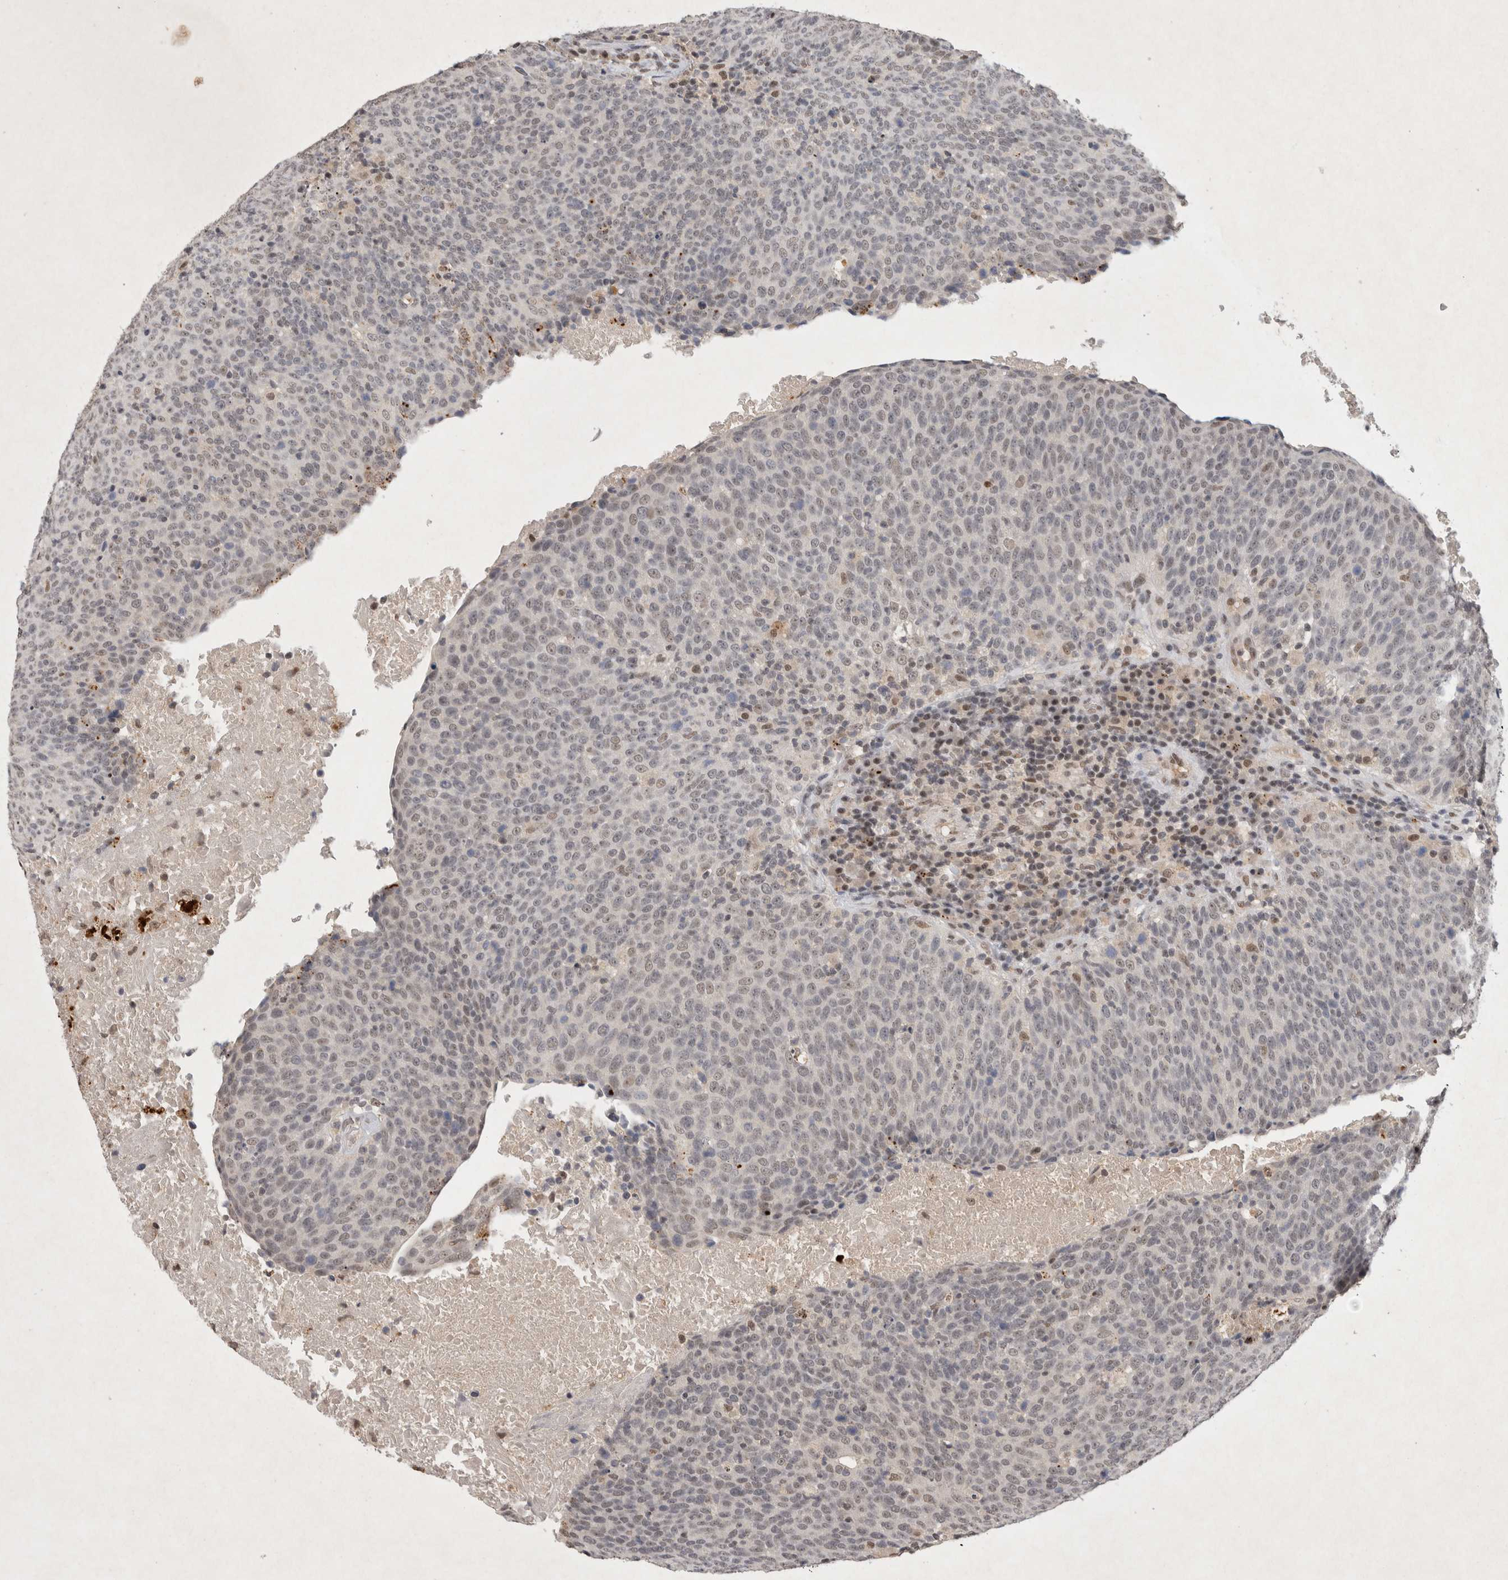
{"staining": {"intensity": "weak", "quantity": "25%-75%", "location": "nuclear"}, "tissue": "head and neck cancer", "cell_type": "Tumor cells", "image_type": "cancer", "snomed": [{"axis": "morphology", "description": "Squamous cell carcinoma, NOS"}, {"axis": "morphology", "description": "Squamous cell carcinoma, metastatic, NOS"}, {"axis": "topography", "description": "Lymph node"}, {"axis": "topography", "description": "Head-Neck"}], "caption": "Tumor cells show low levels of weak nuclear expression in about 25%-75% of cells in human head and neck cancer (squamous cell carcinoma). (brown staining indicates protein expression, while blue staining denotes nuclei).", "gene": "XRCC5", "patient": {"sex": "male", "age": 62}}